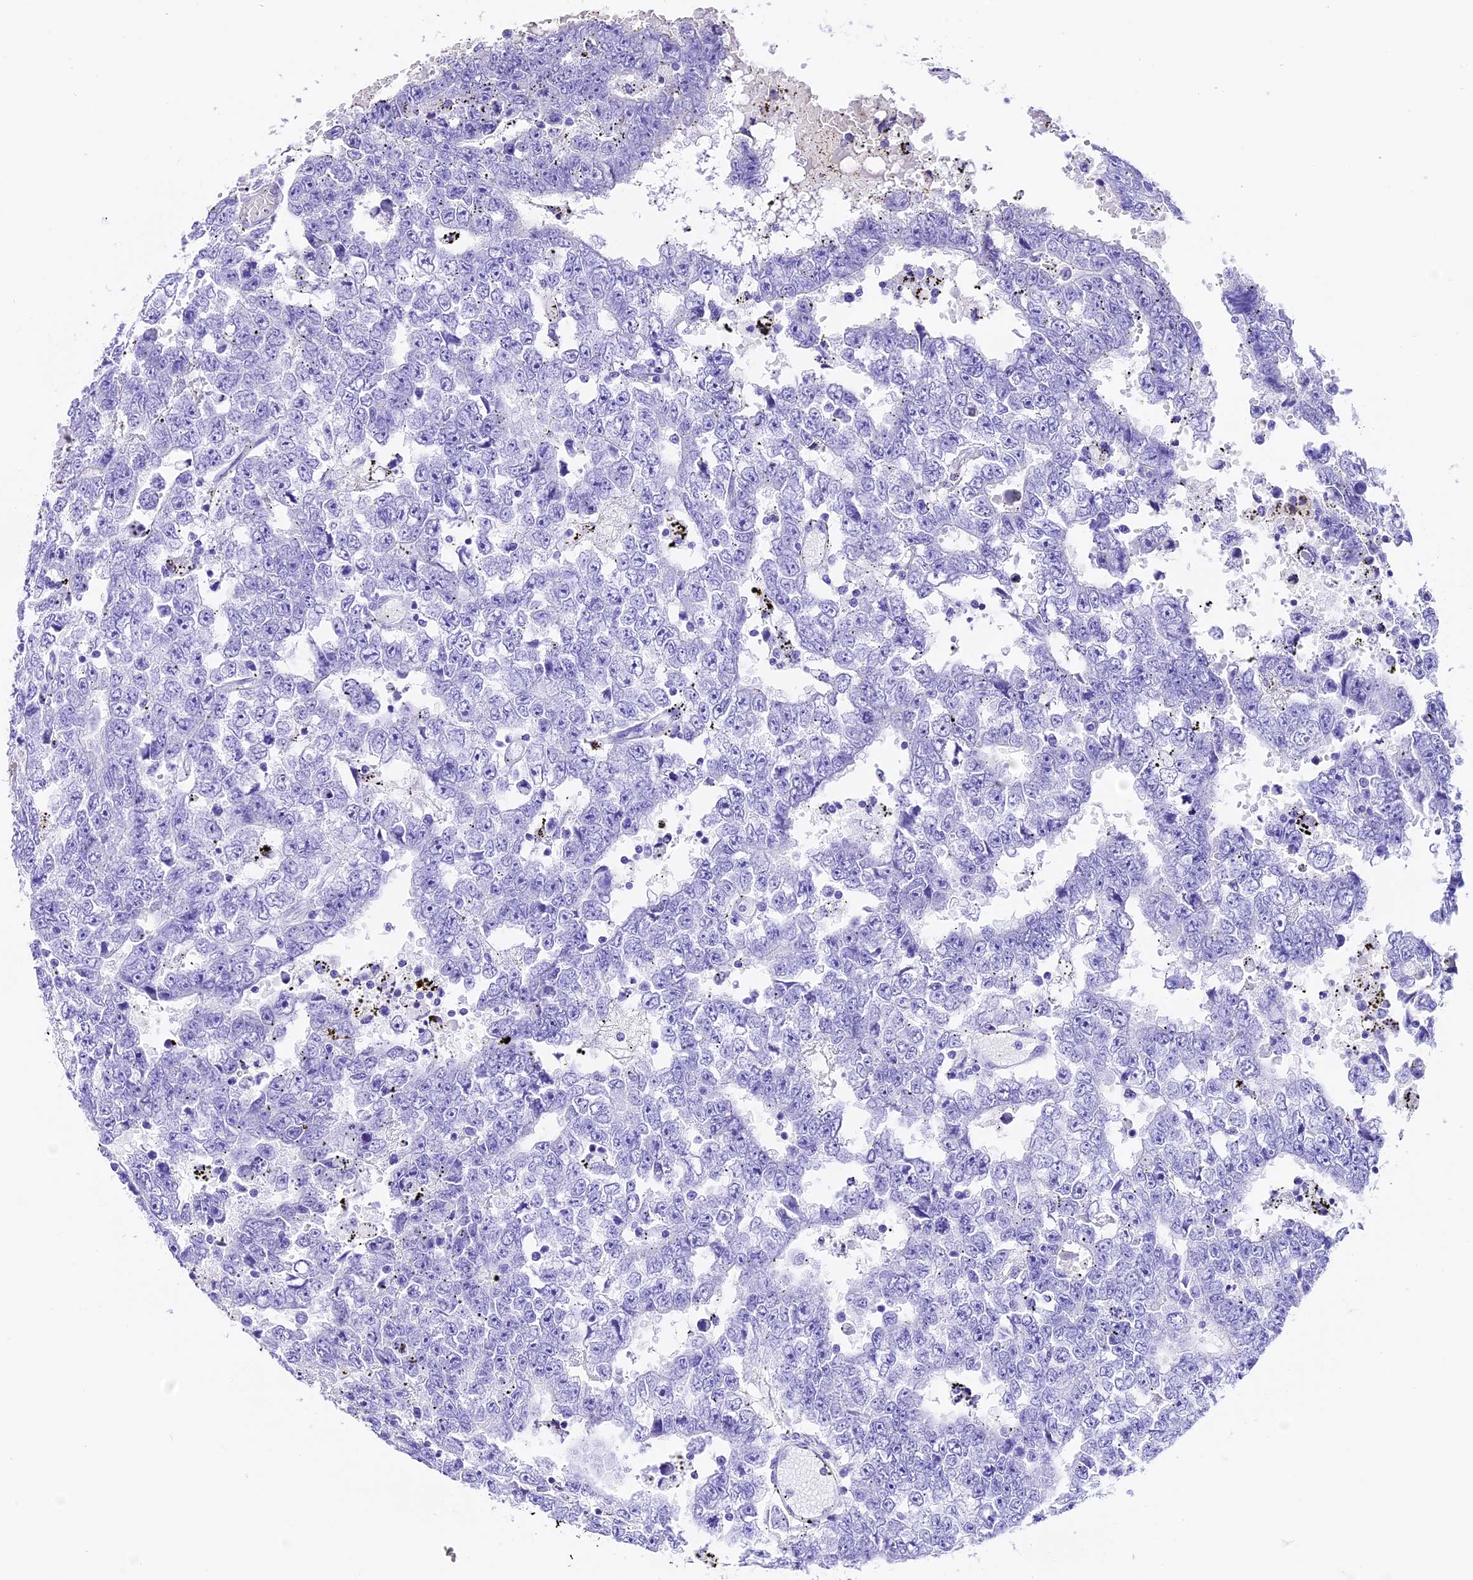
{"staining": {"intensity": "negative", "quantity": "none", "location": "none"}, "tissue": "testis cancer", "cell_type": "Tumor cells", "image_type": "cancer", "snomed": [{"axis": "morphology", "description": "Carcinoma, Embryonal, NOS"}, {"axis": "topography", "description": "Testis"}], "caption": "An image of testis embryonal carcinoma stained for a protein exhibits no brown staining in tumor cells.", "gene": "PEMT", "patient": {"sex": "male", "age": 25}}